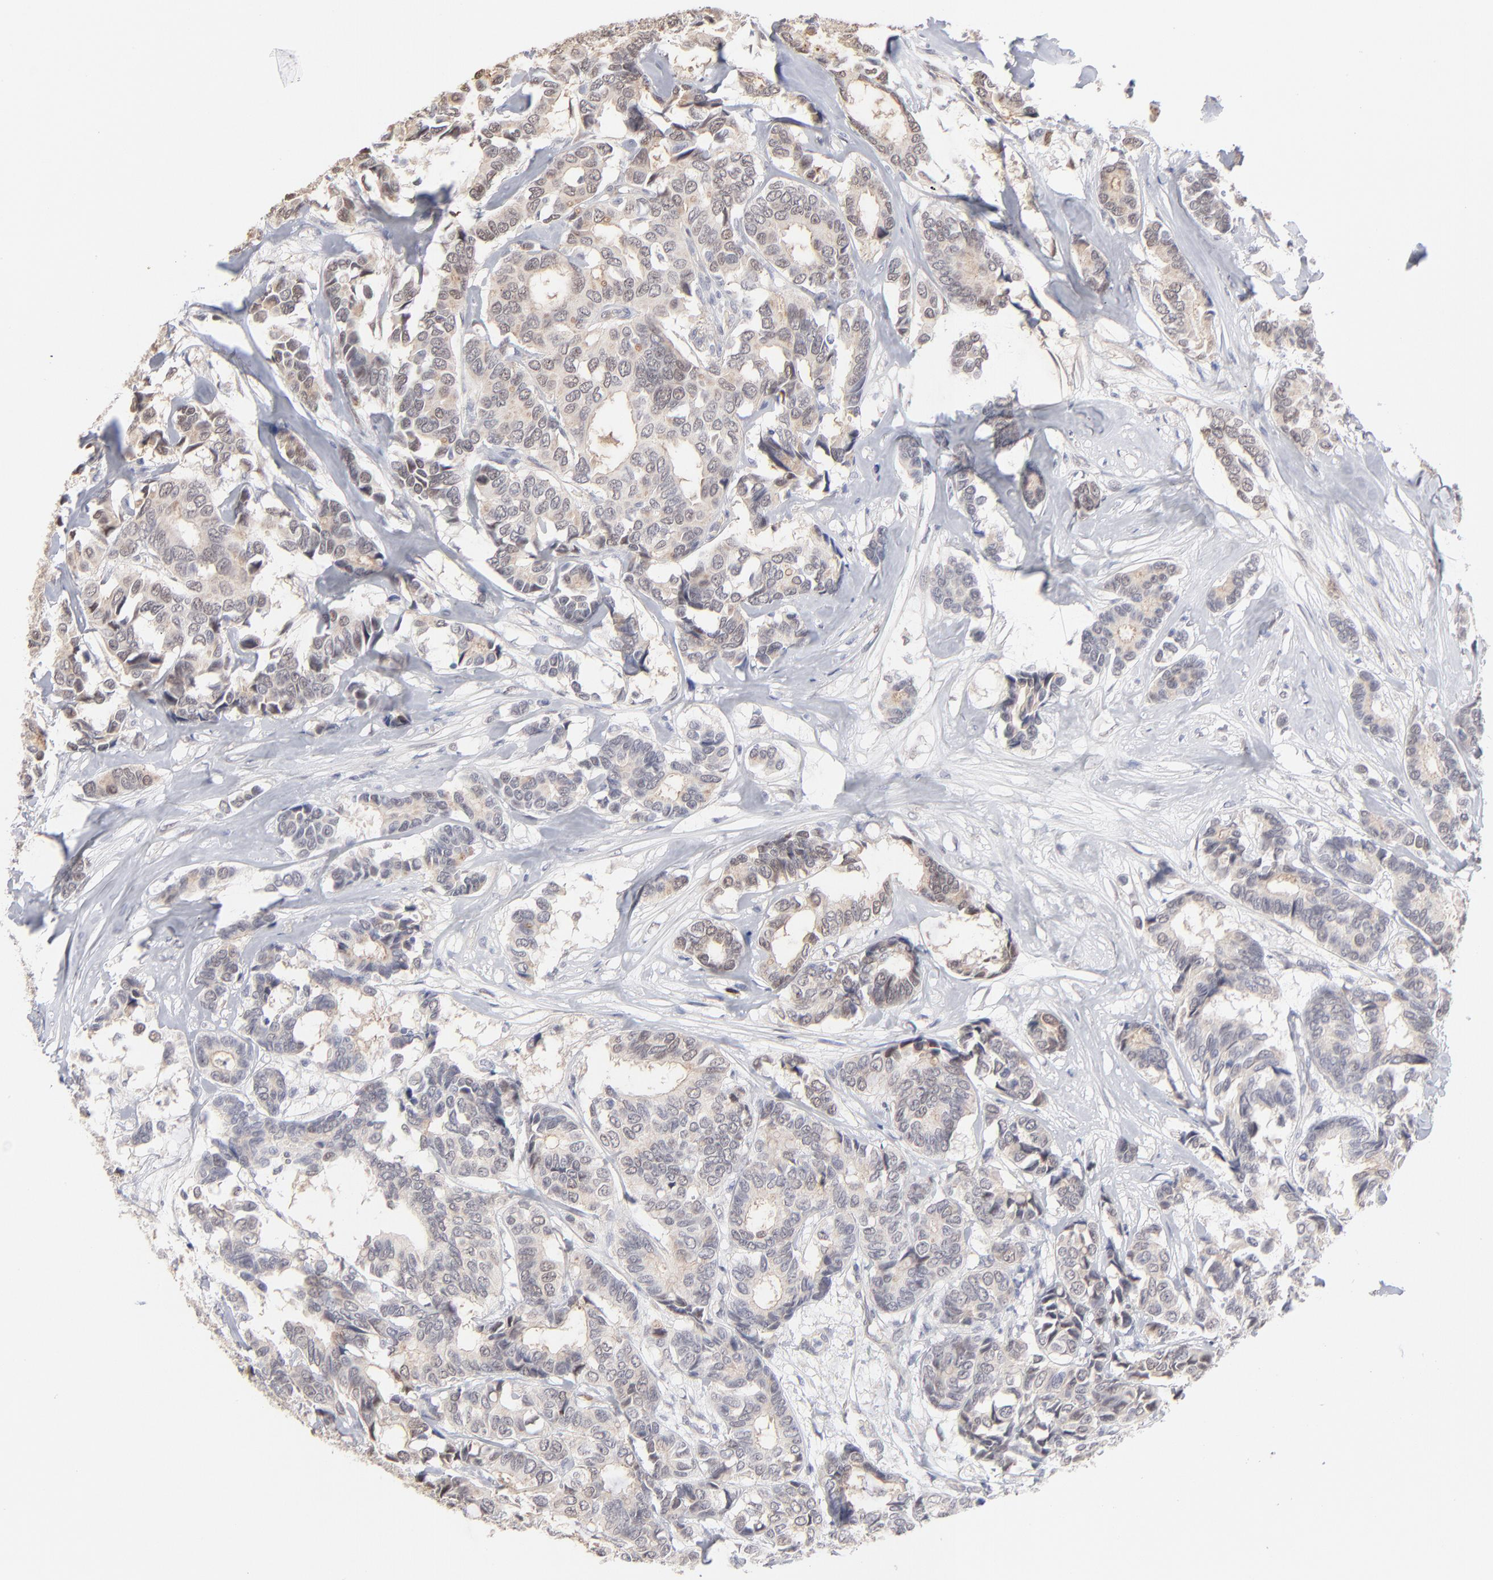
{"staining": {"intensity": "weak", "quantity": ">75%", "location": "cytoplasmic/membranous,nuclear"}, "tissue": "breast cancer", "cell_type": "Tumor cells", "image_type": "cancer", "snomed": [{"axis": "morphology", "description": "Duct carcinoma"}, {"axis": "topography", "description": "Breast"}], "caption": "An image showing weak cytoplasmic/membranous and nuclear staining in approximately >75% of tumor cells in breast cancer (infiltrating ductal carcinoma), as visualized by brown immunohistochemical staining.", "gene": "RBM3", "patient": {"sex": "female", "age": 87}}